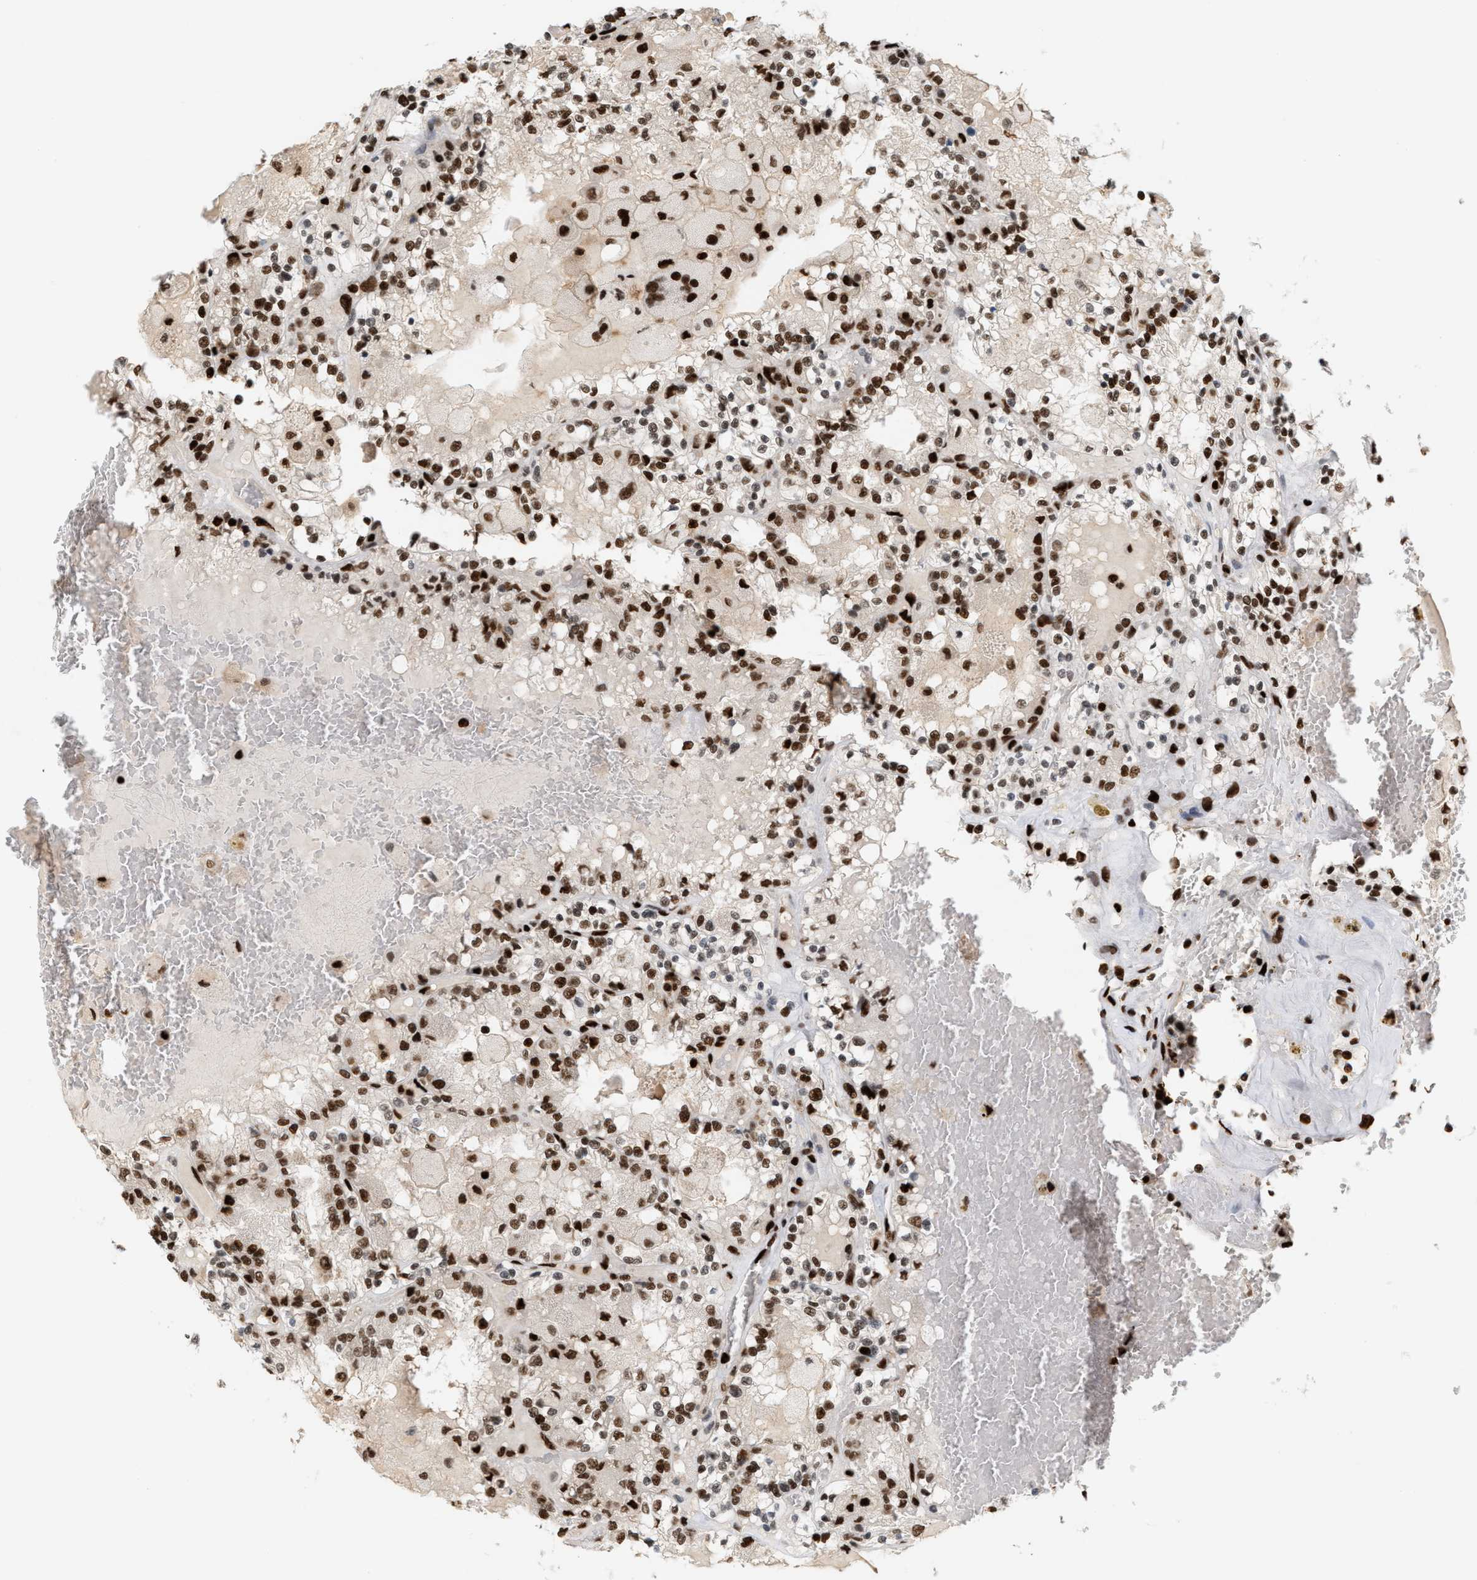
{"staining": {"intensity": "strong", "quantity": ">75%", "location": "nuclear"}, "tissue": "renal cancer", "cell_type": "Tumor cells", "image_type": "cancer", "snomed": [{"axis": "morphology", "description": "Adenocarcinoma, NOS"}, {"axis": "topography", "description": "Kidney"}], "caption": "This histopathology image demonstrates immunohistochemistry staining of human adenocarcinoma (renal), with high strong nuclear expression in about >75% of tumor cells.", "gene": "RNASEK-C17orf49", "patient": {"sex": "female", "age": 56}}